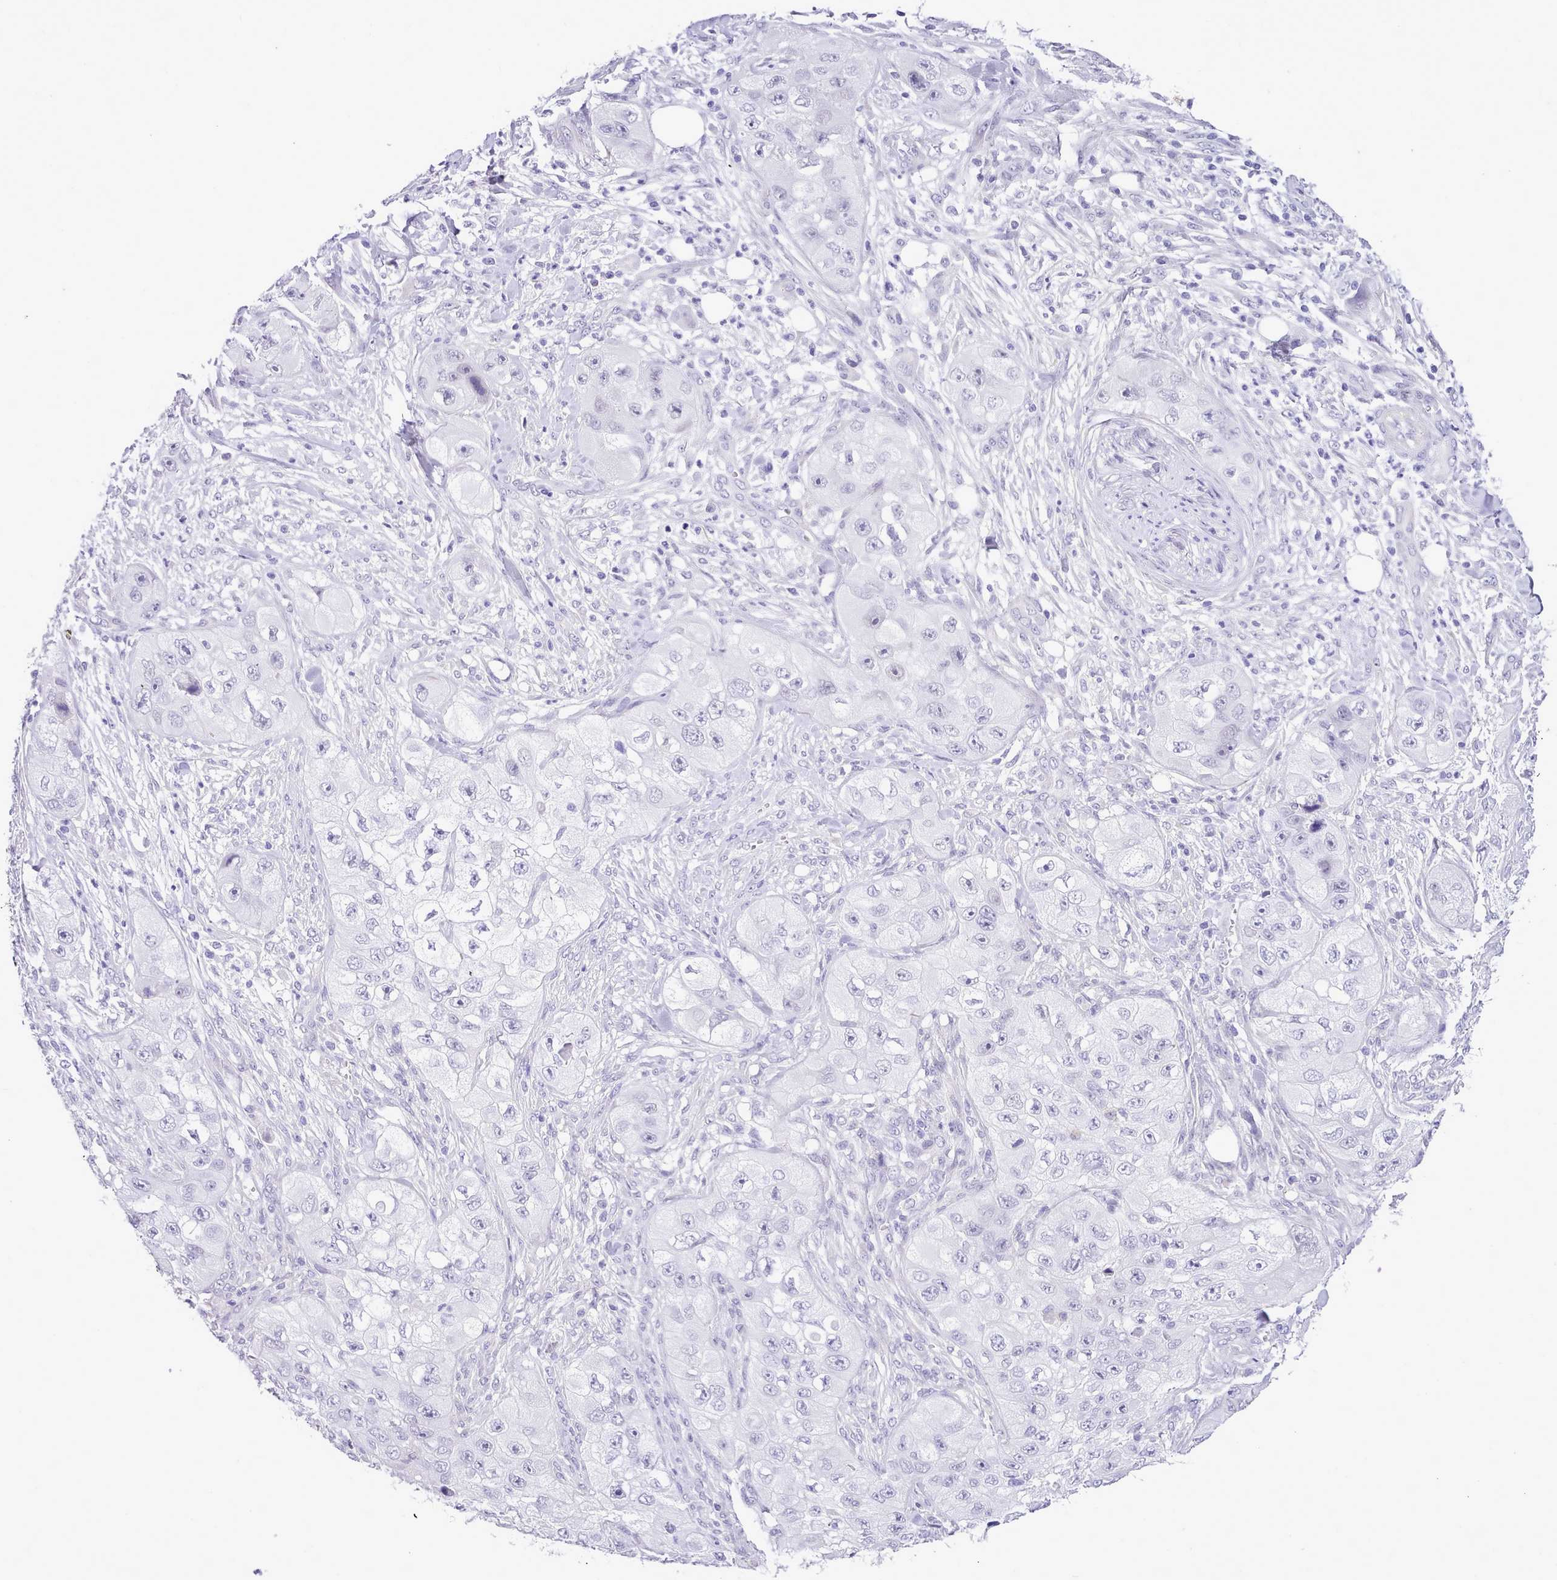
{"staining": {"intensity": "negative", "quantity": "none", "location": "none"}, "tissue": "skin cancer", "cell_type": "Tumor cells", "image_type": "cancer", "snomed": [{"axis": "morphology", "description": "Squamous cell carcinoma, NOS"}, {"axis": "topography", "description": "Skin"}, {"axis": "topography", "description": "Subcutis"}], "caption": "This is an IHC photomicrograph of skin cancer. There is no positivity in tumor cells.", "gene": "LRRC37A", "patient": {"sex": "male", "age": 73}}